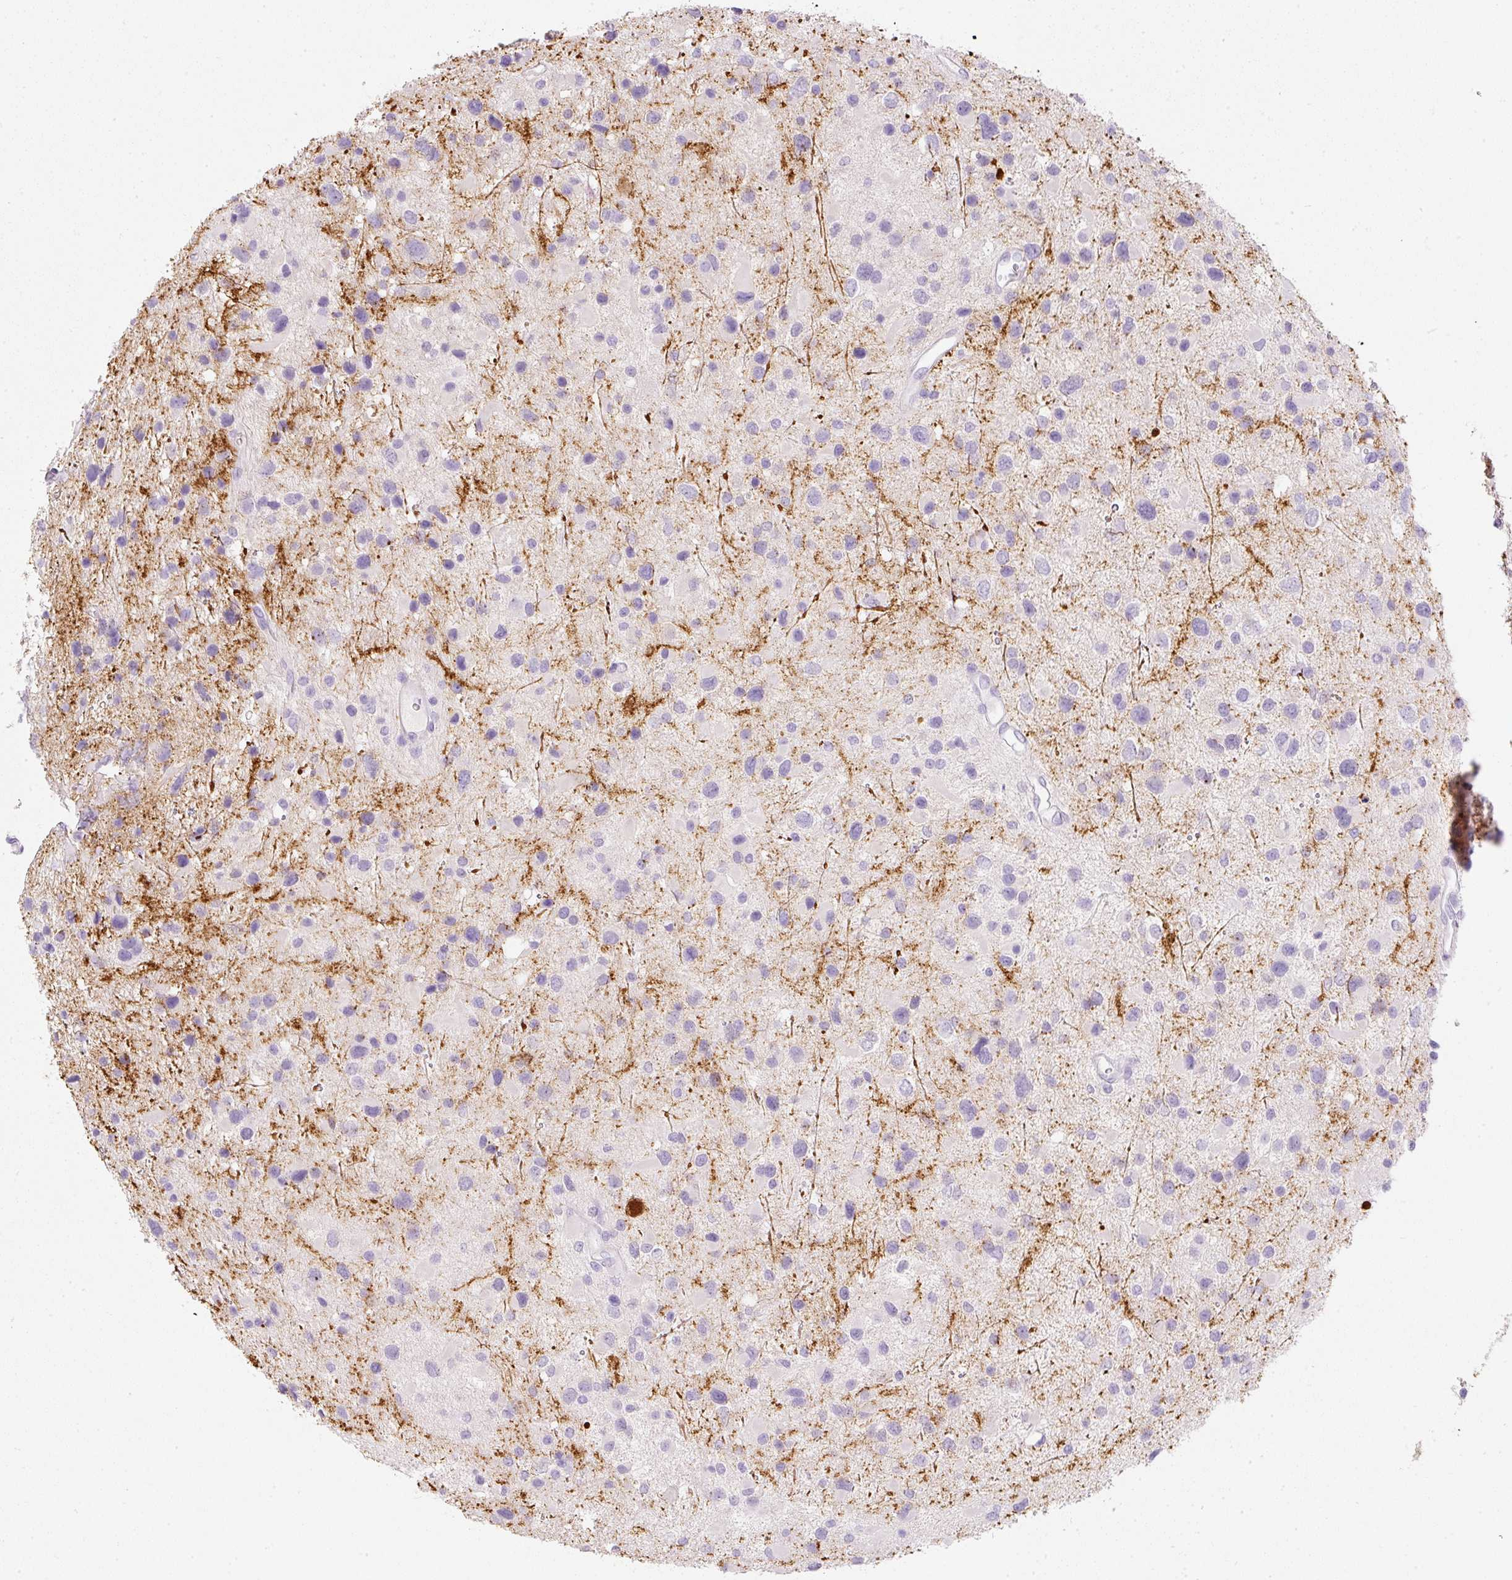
{"staining": {"intensity": "negative", "quantity": "none", "location": "none"}, "tissue": "glioma", "cell_type": "Tumor cells", "image_type": "cancer", "snomed": [{"axis": "morphology", "description": "Glioma, malignant, Low grade"}, {"axis": "topography", "description": "Brain"}], "caption": "High magnification brightfield microscopy of low-grade glioma (malignant) stained with DAB (brown) and counterstained with hematoxylin (blue): tumor cells show no significant staining. The staining is performed using DAB brown chromogen with nuclei counter-stained in using hematoxylin.", "gene": "DNM1", "patient": {"sex": "female", "age": 32}}